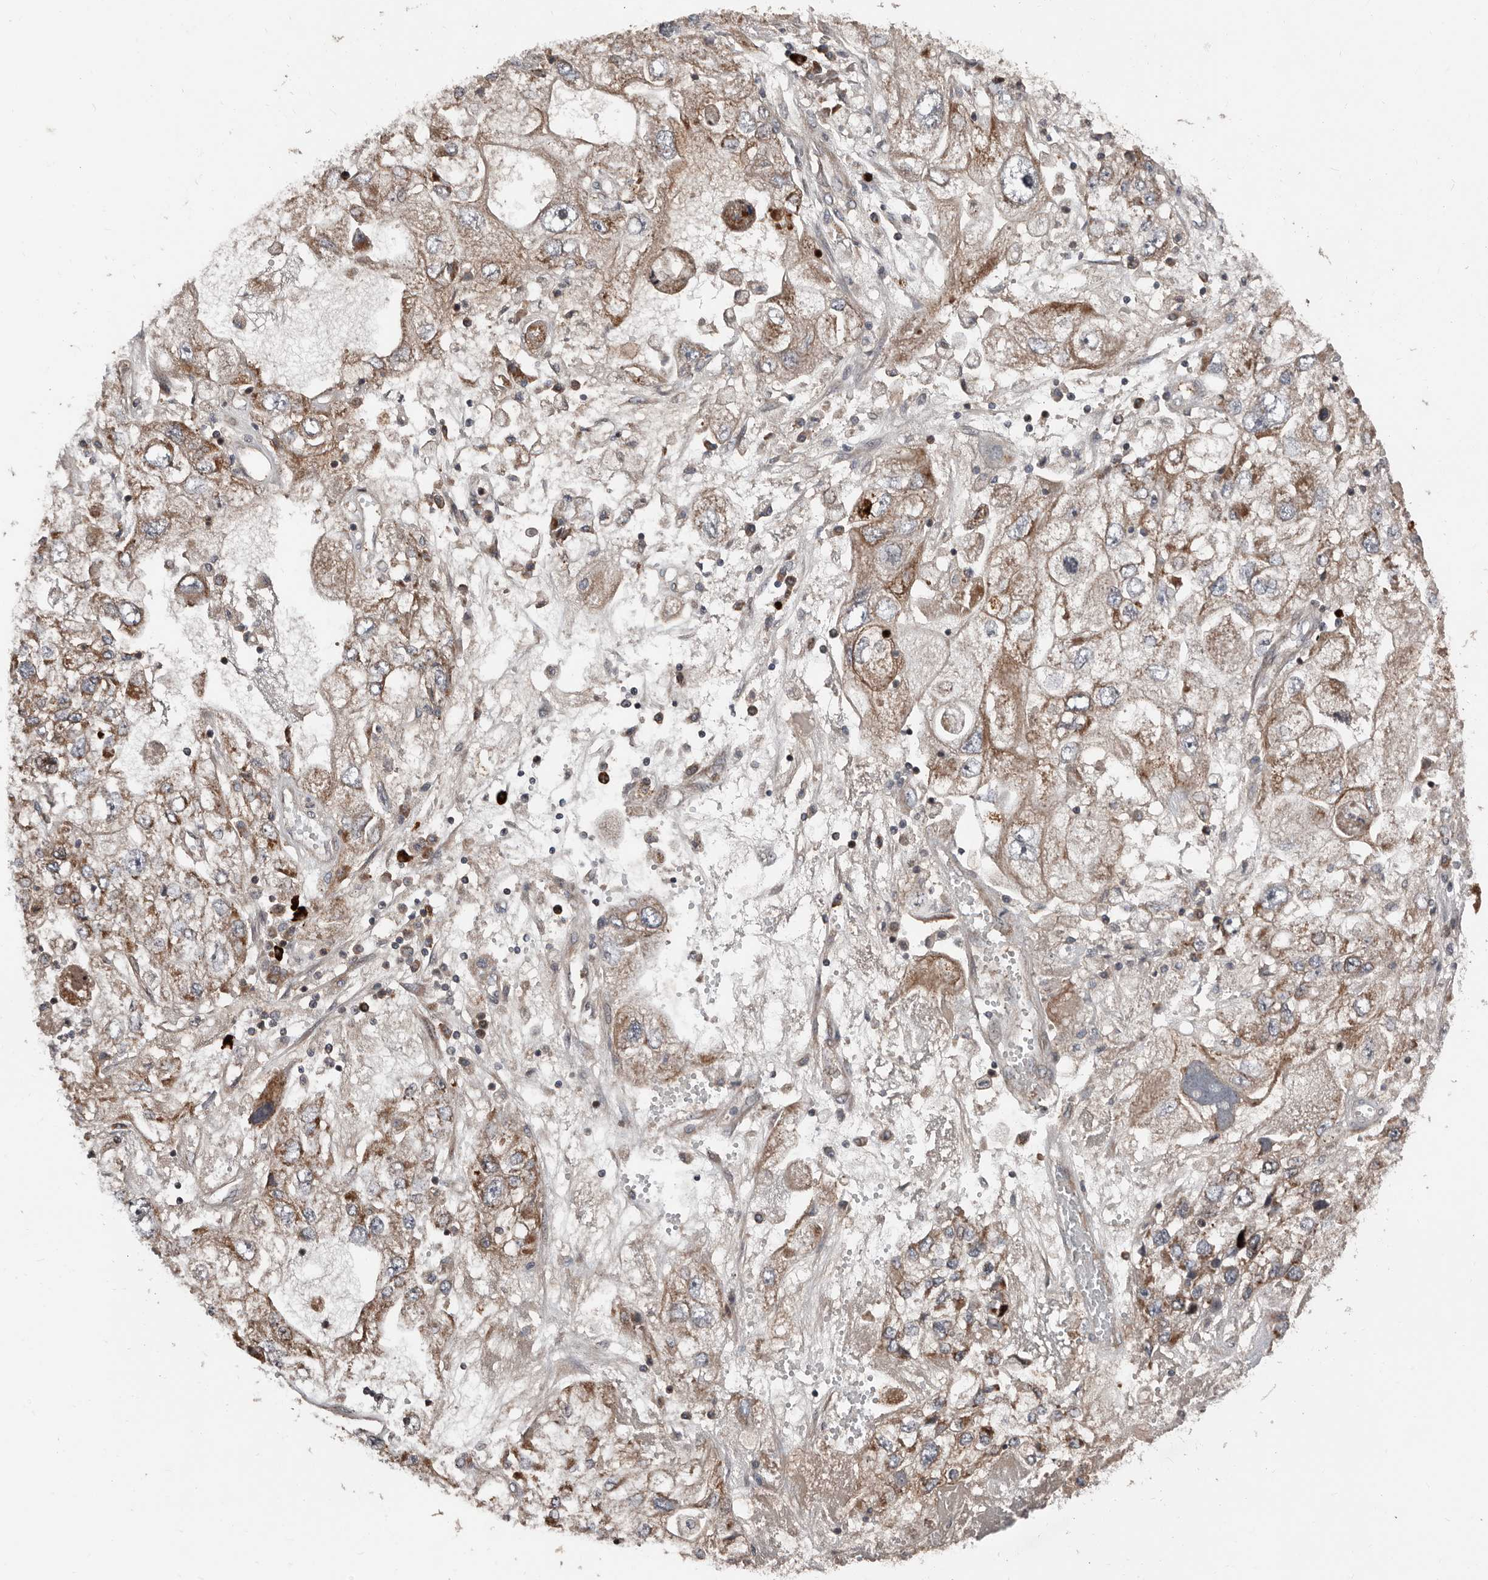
{"staining": {"intensity": "weak", "quantity": ">75%", "location": "cytoplasmic/membranous"}, "tissue": "endometrial cancer", "cell_type": "Tumor cells", "image_type": "cancer", "snomed": [{"axis": "morphology", "description": "Adenocarcinoma, NOS"}, {"axis": "topography", "description": "Endometrium"}], "caption": "Tumor cells reveal low levels of weak cytoplasmic/membranous expression in about >75% of cells in endometrial cancer (adenocarcinoma). (brown staining indicates protein expression, while blue staining denotes nuclei).", "gene": "SMYD4", "patient": {"sex": "female", "age": 49}}